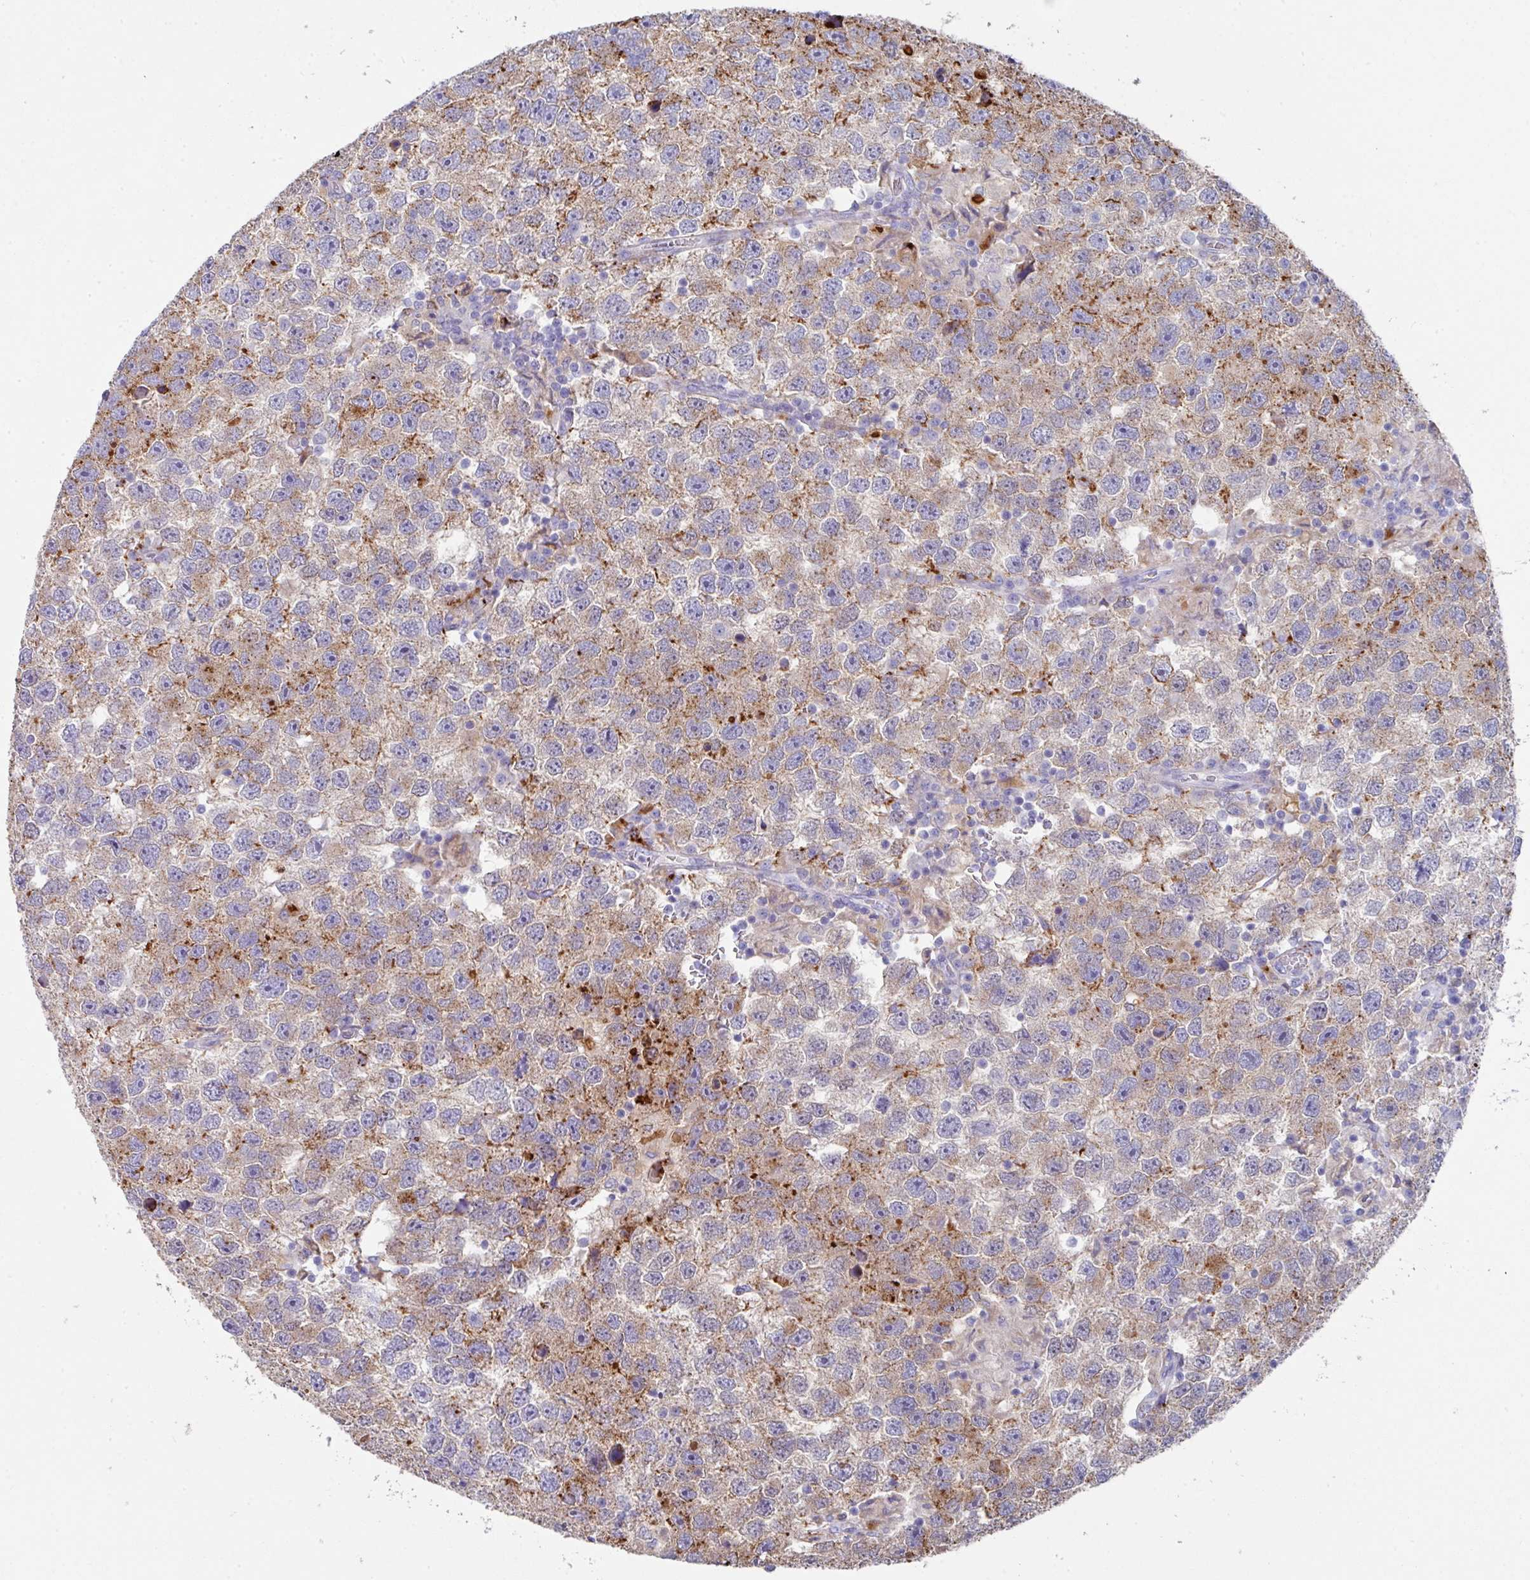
{"staining": {"intensity": "moderate", "quantity": "25%-75%", "location": "cytoplasmic/membranous"}, "tissue": "testis cancer", "cell_type": "Tumor cells", "image_type": "cancer", "snomed": [{"axis": "morphology", "description": "Seminoma, NOS"}, {"axis": "topography", "description": "Testis"}], "caption": "This is an image of immunohistochemistry (IHC) staining of testis seminoma, which shows moderate staining in the cytoplasmic/membranous of tumor cells.", "gene": "CPVL", "patient": {"sex": "male", "age": 26}}